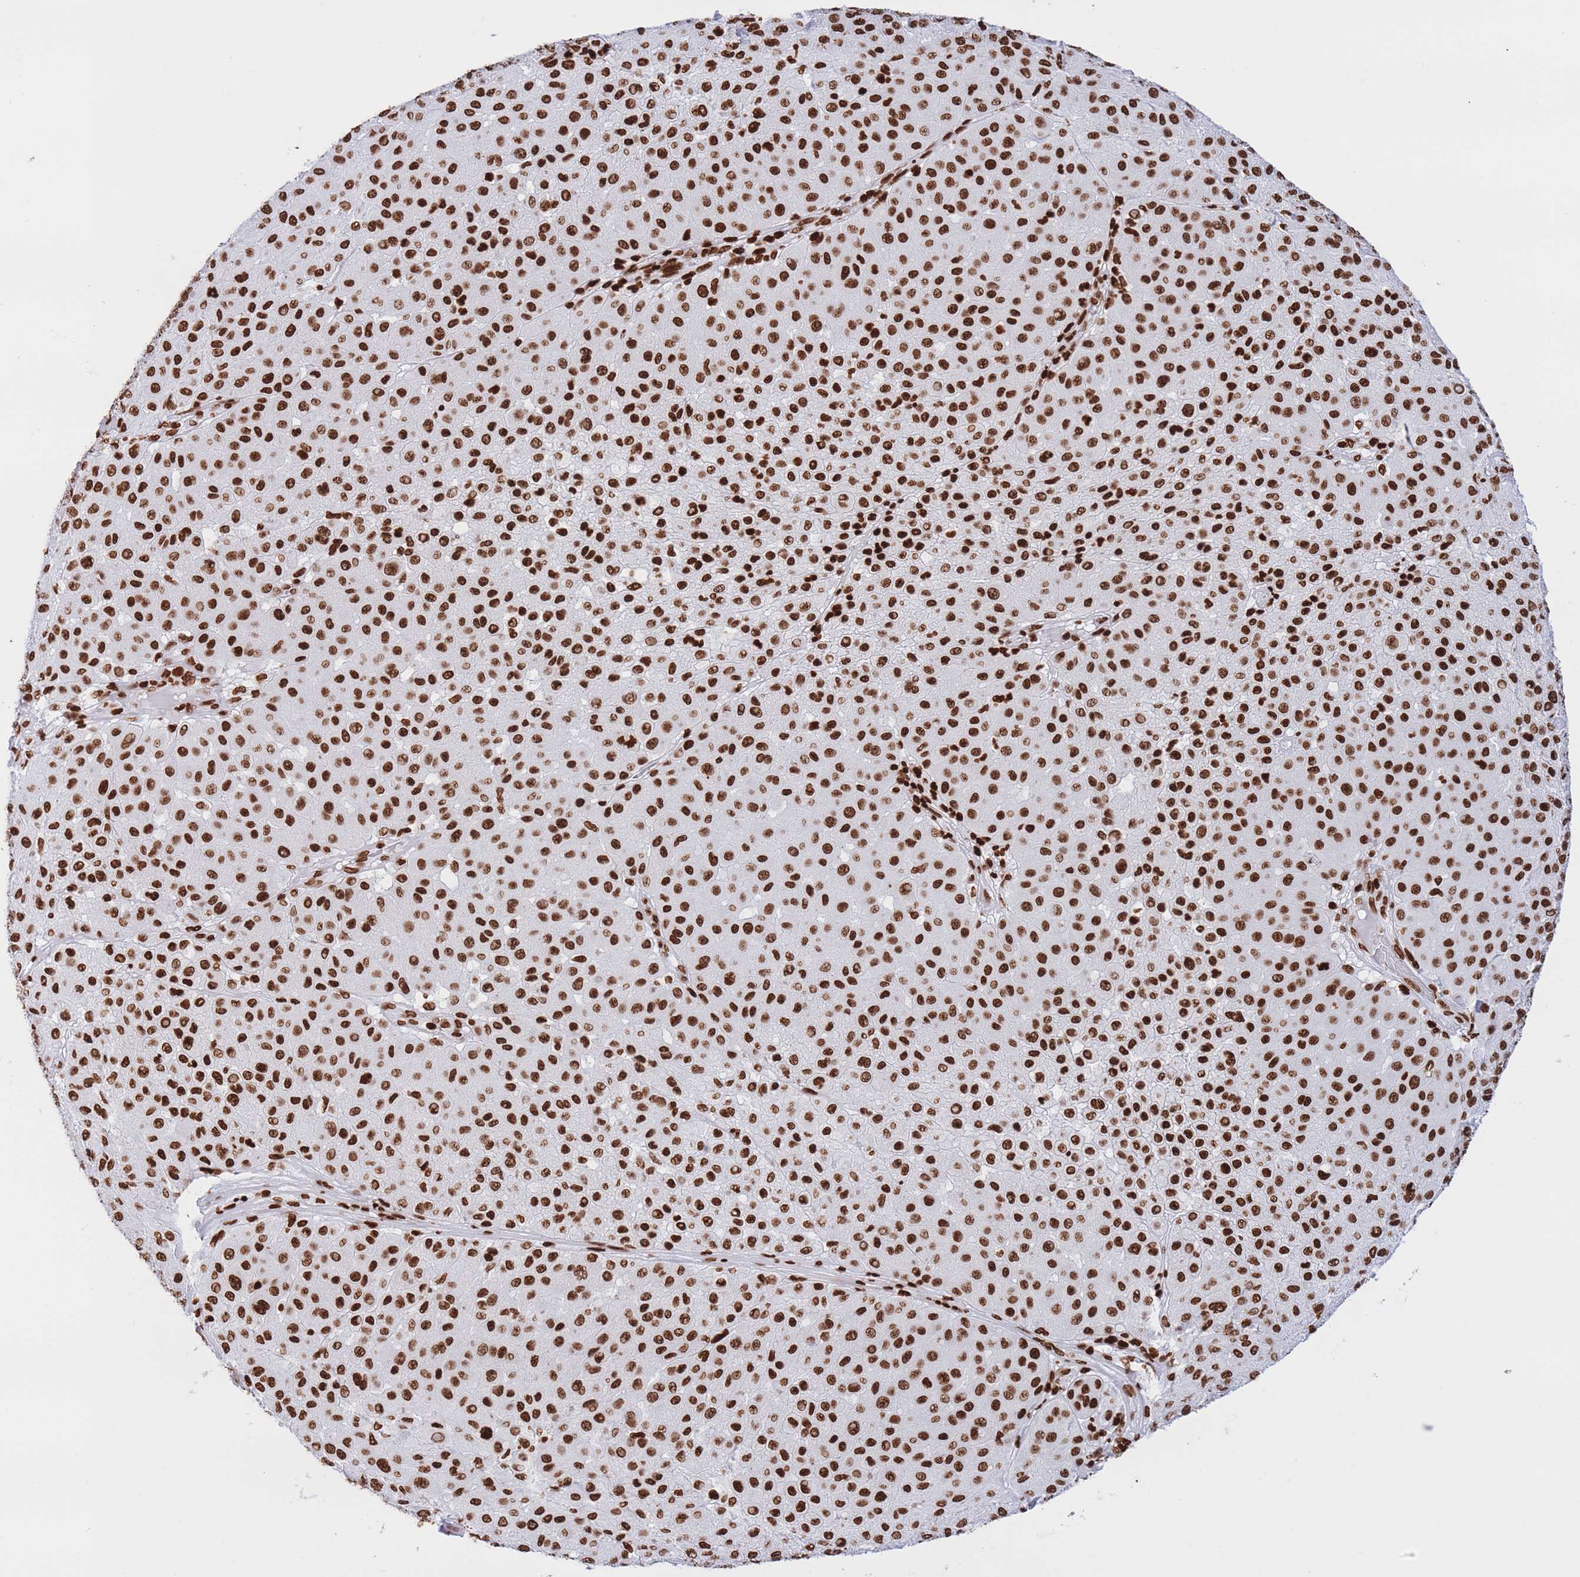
{"staining": {"intensity": "strong", "quantity": ">75%", "location": "nuclear"}, "tissue": "melanoma", "cell_type": "Tumor cells", "image_type": "cancer", "snomed": [{"axis": "morphology", "description": "Malignant melanoma, Metastatic site"}, {"axis": "topography", "description": "Smooth muscle"}], "caption": "Protein positivity by immunohistochemistry (IHC) exhibits strong nuclear positivity in about >75% of tumor cells in melanoma. Immunohistochemistry (ihc) stains the protein in brown and the nuclei are stained blue.", "gene": "H2BC11", "patient": {"sex": "male", "age": 41}}